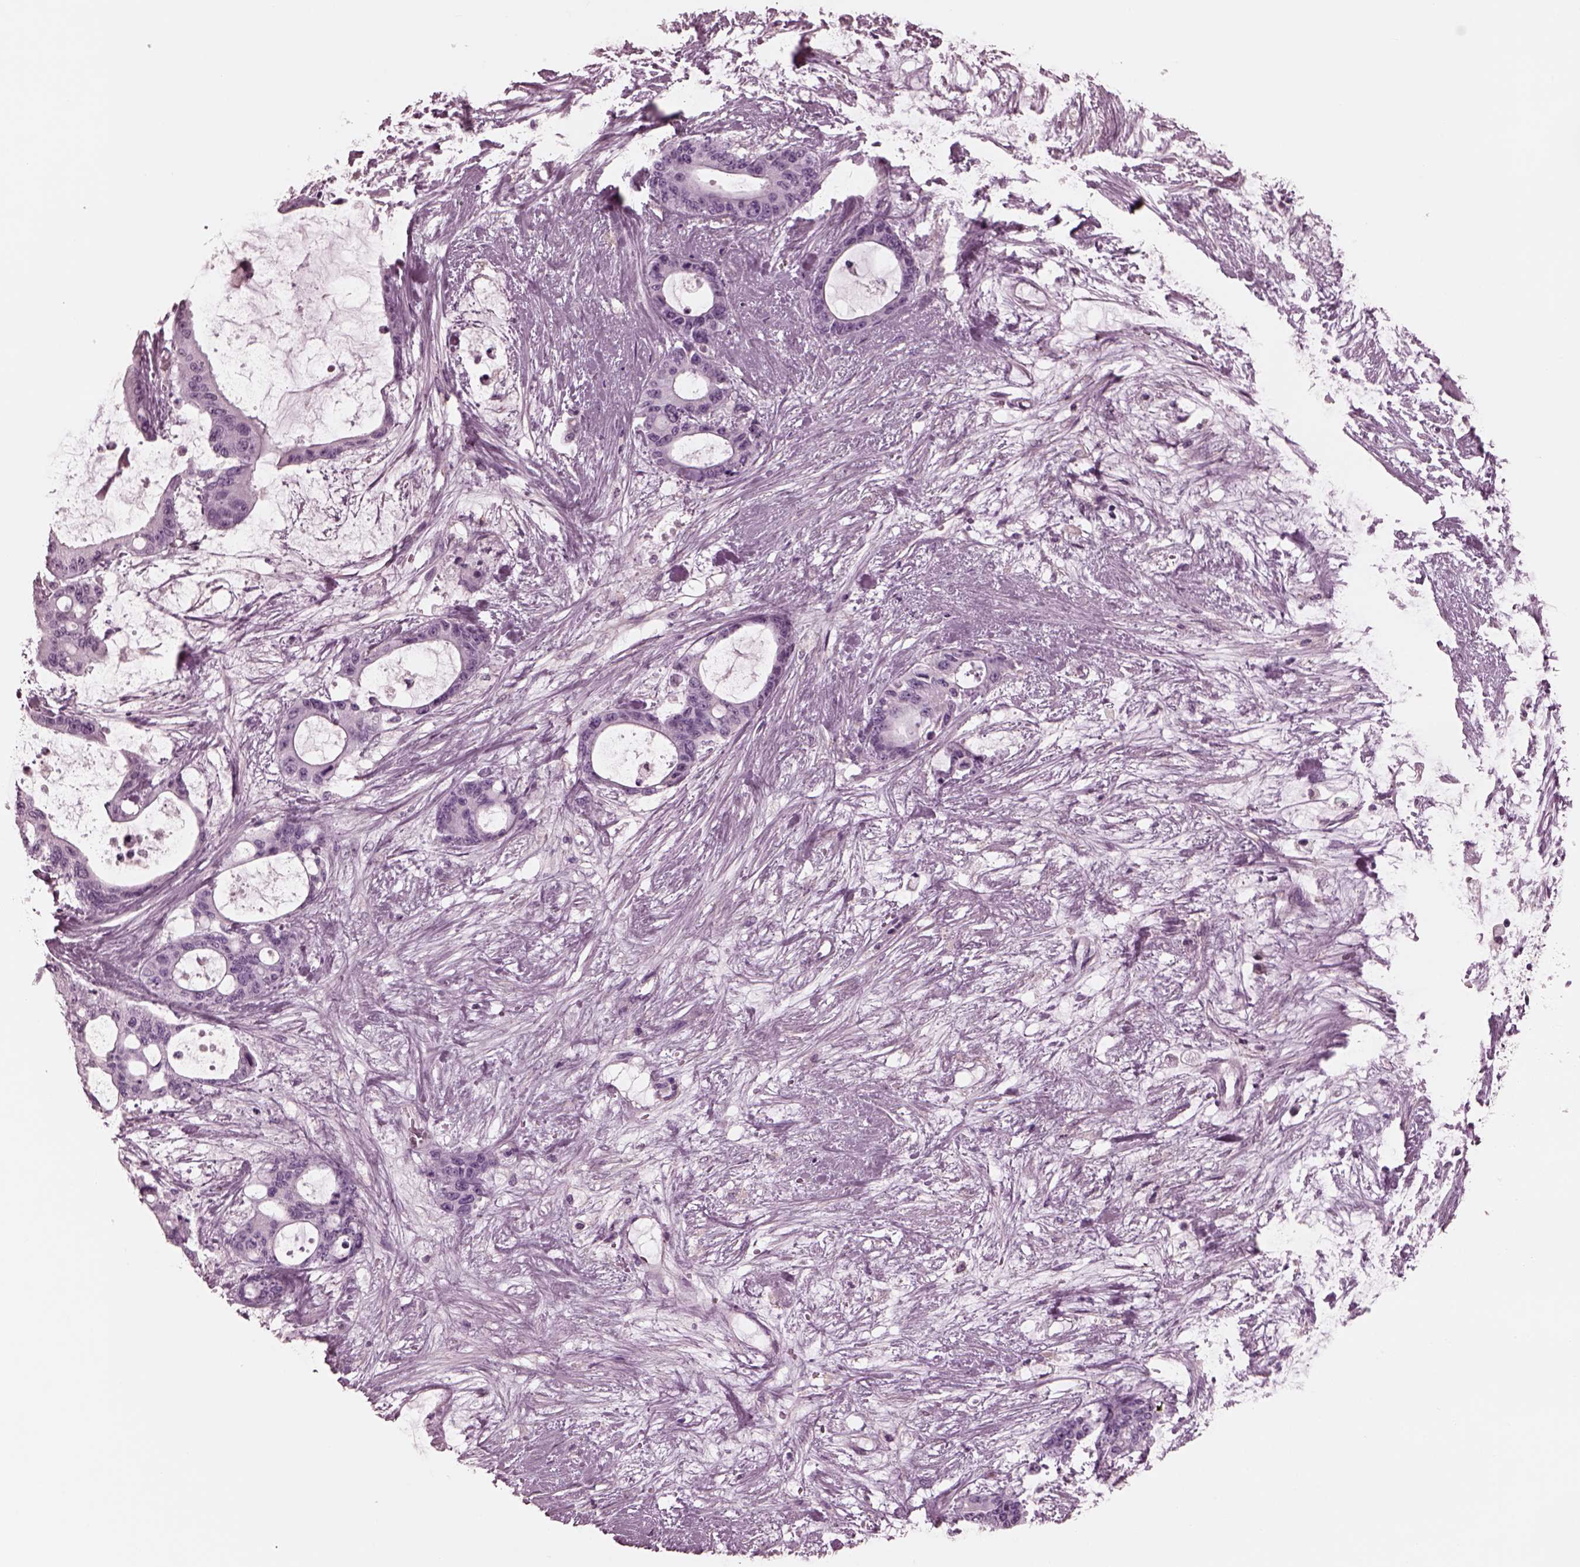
{"staining": {"intensity": "negative", "quantity": "none", "location": "none"}, "tissue": "liver cancer", "cell_type": "Tumor cells", "image_type": "cancer", "snomed": [{"axis": "morphology", "description": "Normal tissue, NOS"}, {"axis": "morphology", "description": "Cholangiocarcinoma"}, {"axis": "topography", "description": "Liver"}, {"axis": "topography", "description": "Peripheral nerve tissue"}], "caption": "Histopathology image shows no protein staining in tumor cells of liver cholangiocarcinoma tissue.", "gene": "CGA", "patient": {"sex": "female", "age": 73}}